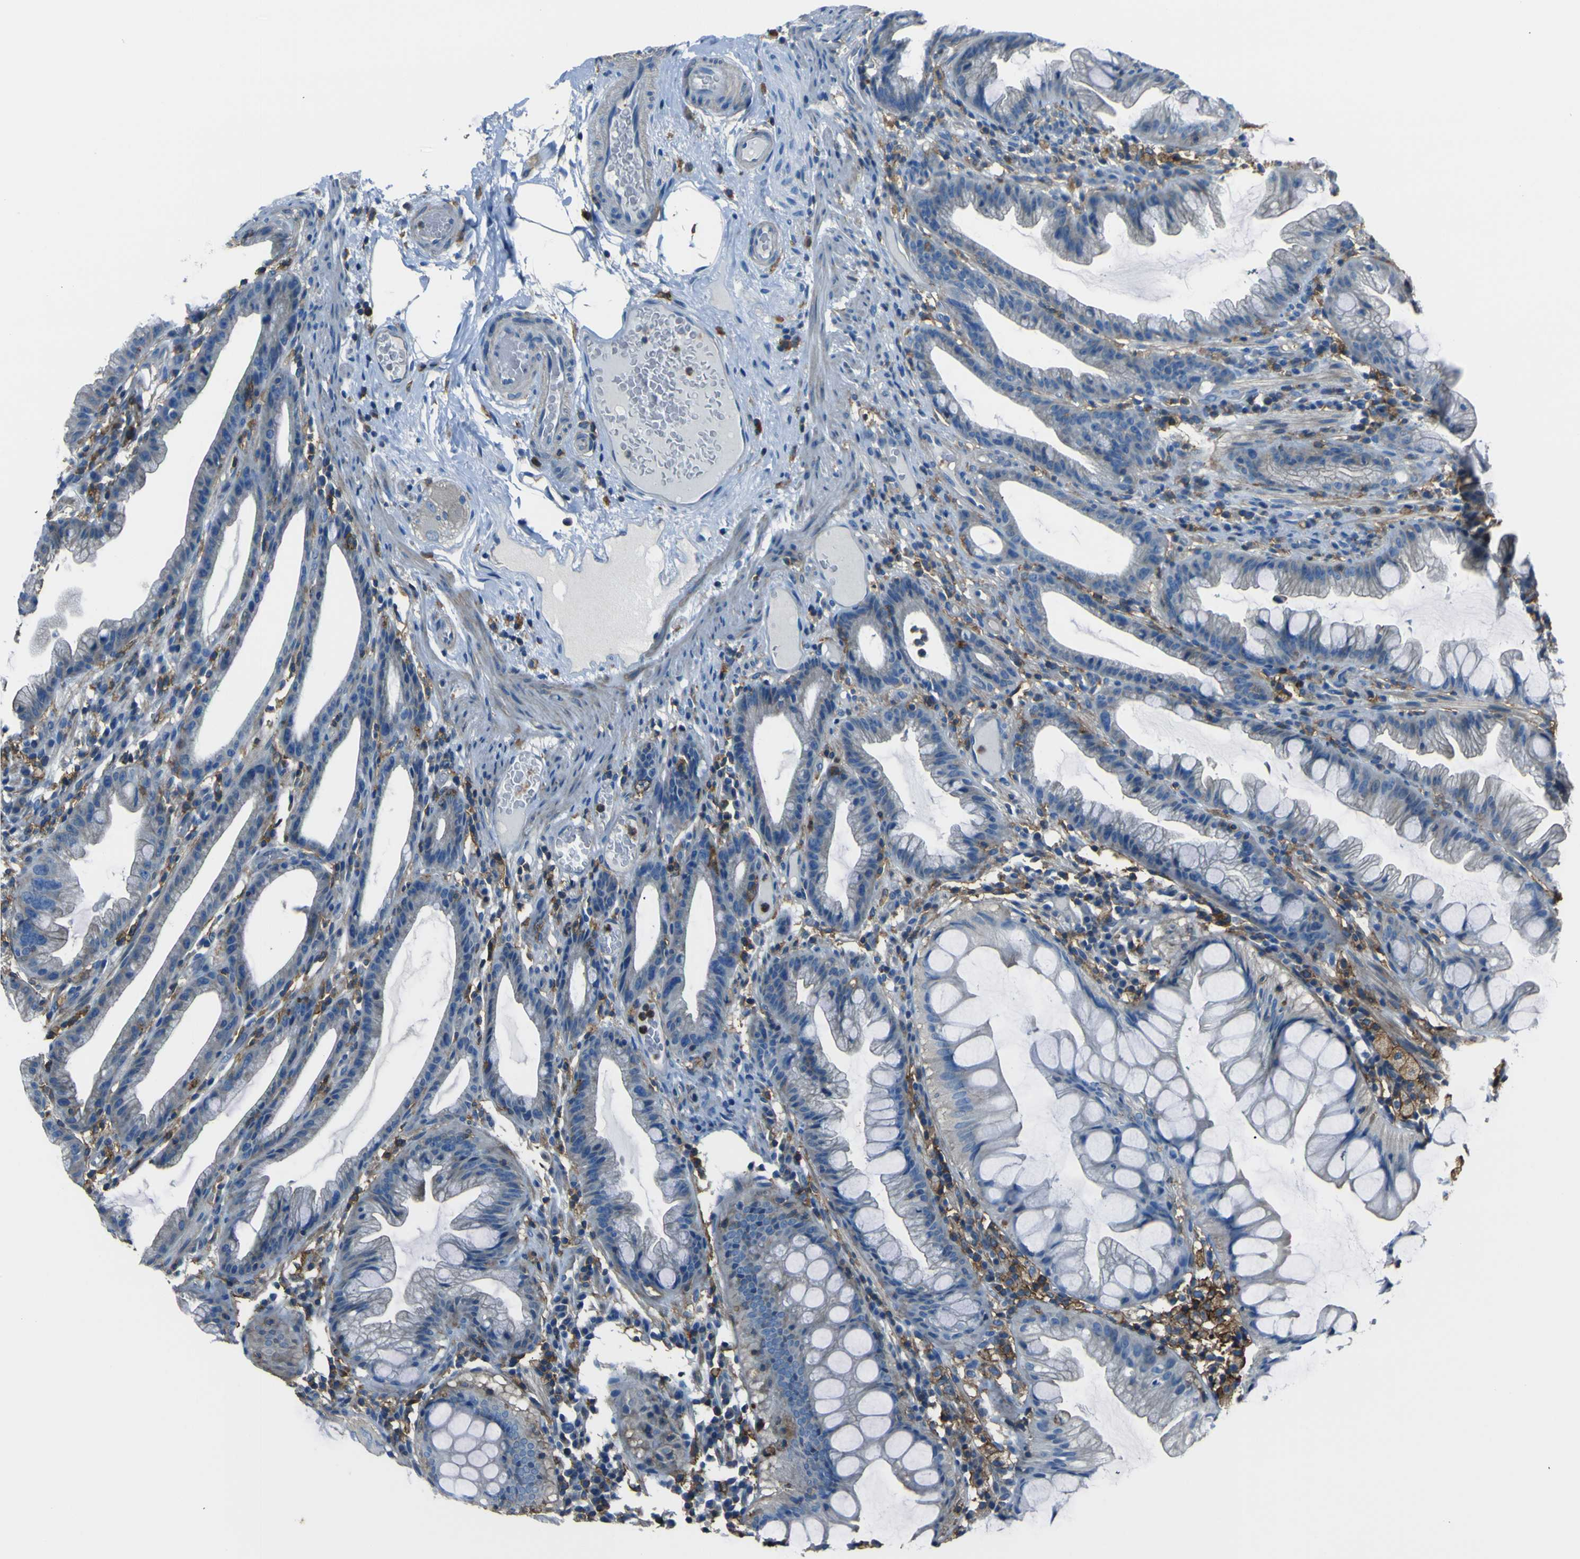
{"staining": {"intensity": "negative", "quantity": "none", "location": "none"}, "tissue": "colon", "cell_type": "Endothelial cells", "image_type": "normal", "snomed": [{"axis": "morphology", "description": "Normal tissue, NOS"}, {"axis": "topography", "description": "Smooth muscle"}, {"axis": "topography", "description": "Colon"}], "caption": "High power microscopy micrograph of an IHC micrograph of normal colon, revealing no significant positivity in endothelial cells.", "gene": "LAIR1", "patient": {"sex": "male", "age": 67}}